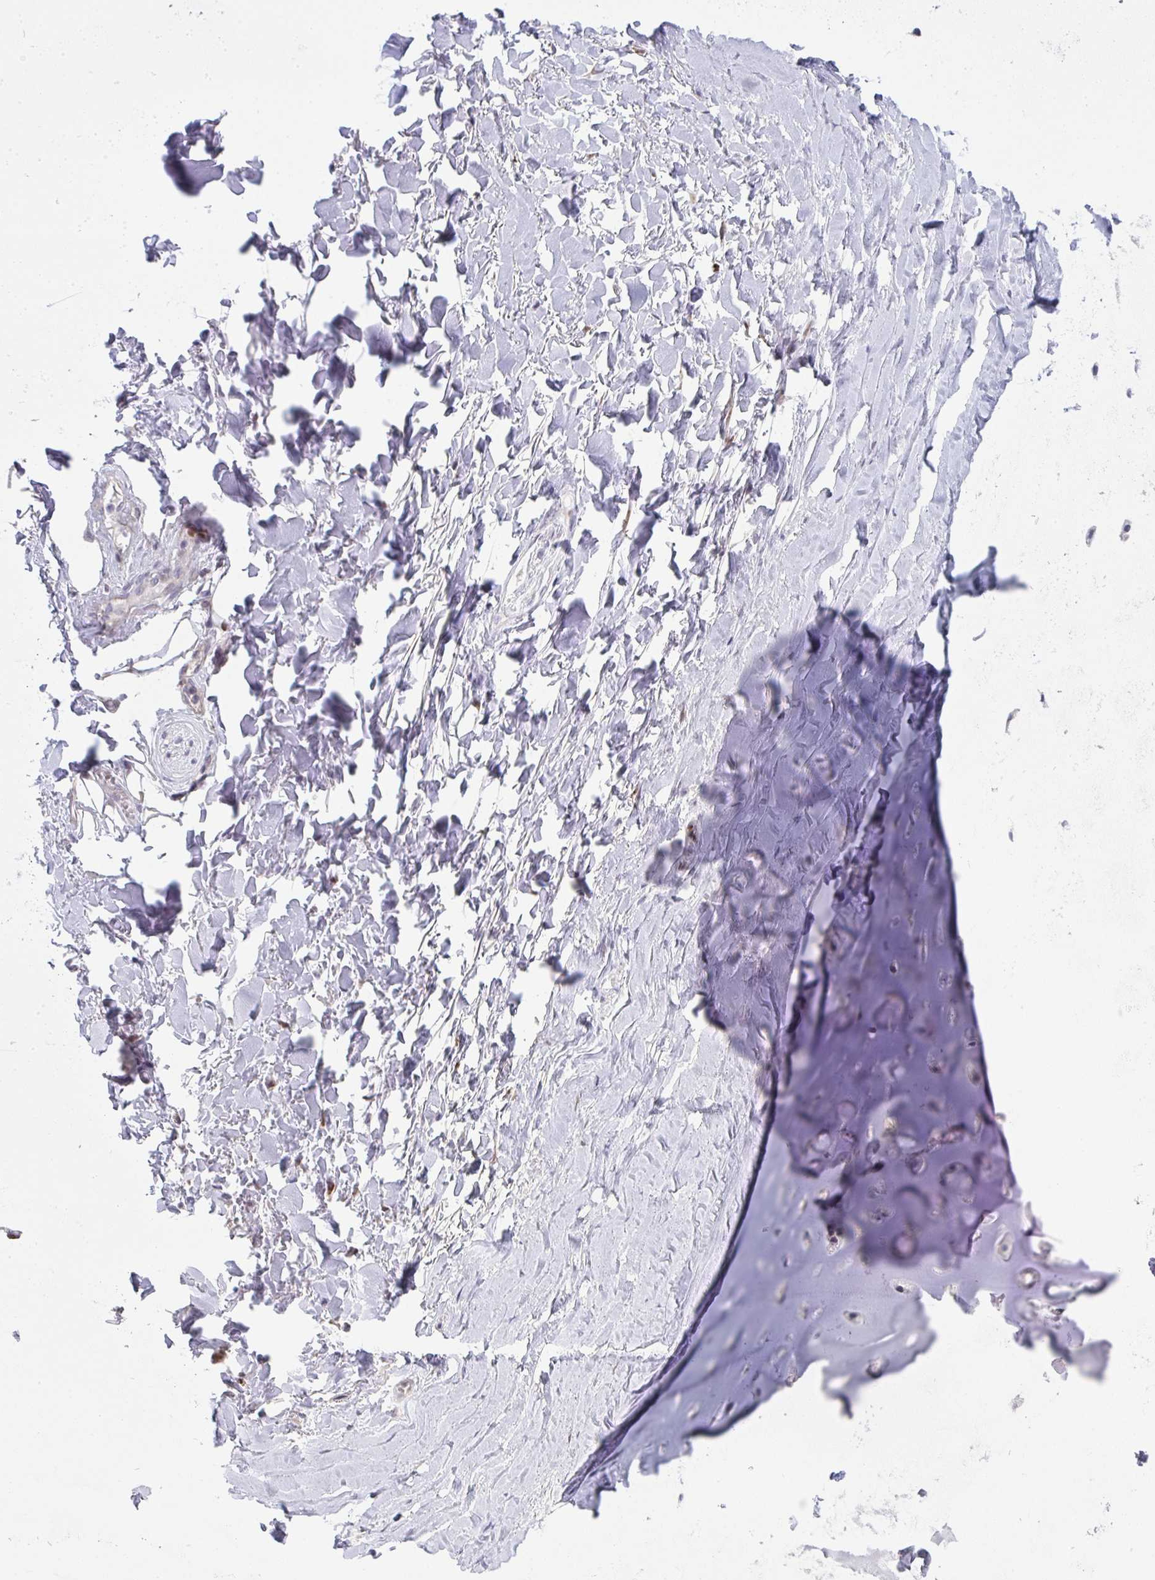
{"staining": {"intensity": "negative", "quantity": "none", "location": "none"}, "tissue": "adipose tissue", "cell_type": "Adipocytes", "image_type": "normal", "snomed": [{"axis": "morphology", "description": "Normal tissue, NOS"}, {"axis": "topography", "description": "Cartilage tissue"}, {"axis": "topography", "description": "Nasopharynx"}, {"axis": "topography", "description": "Thyroid gland"}], "caption": "This image is of normal adipose tissue stained with IHC to label a protein in brown with the nuclei are counter-stained blue. There is no staining in adipocytes.", "gene": "GALNT16", "patient": {"sex": "male", "age": 63}}